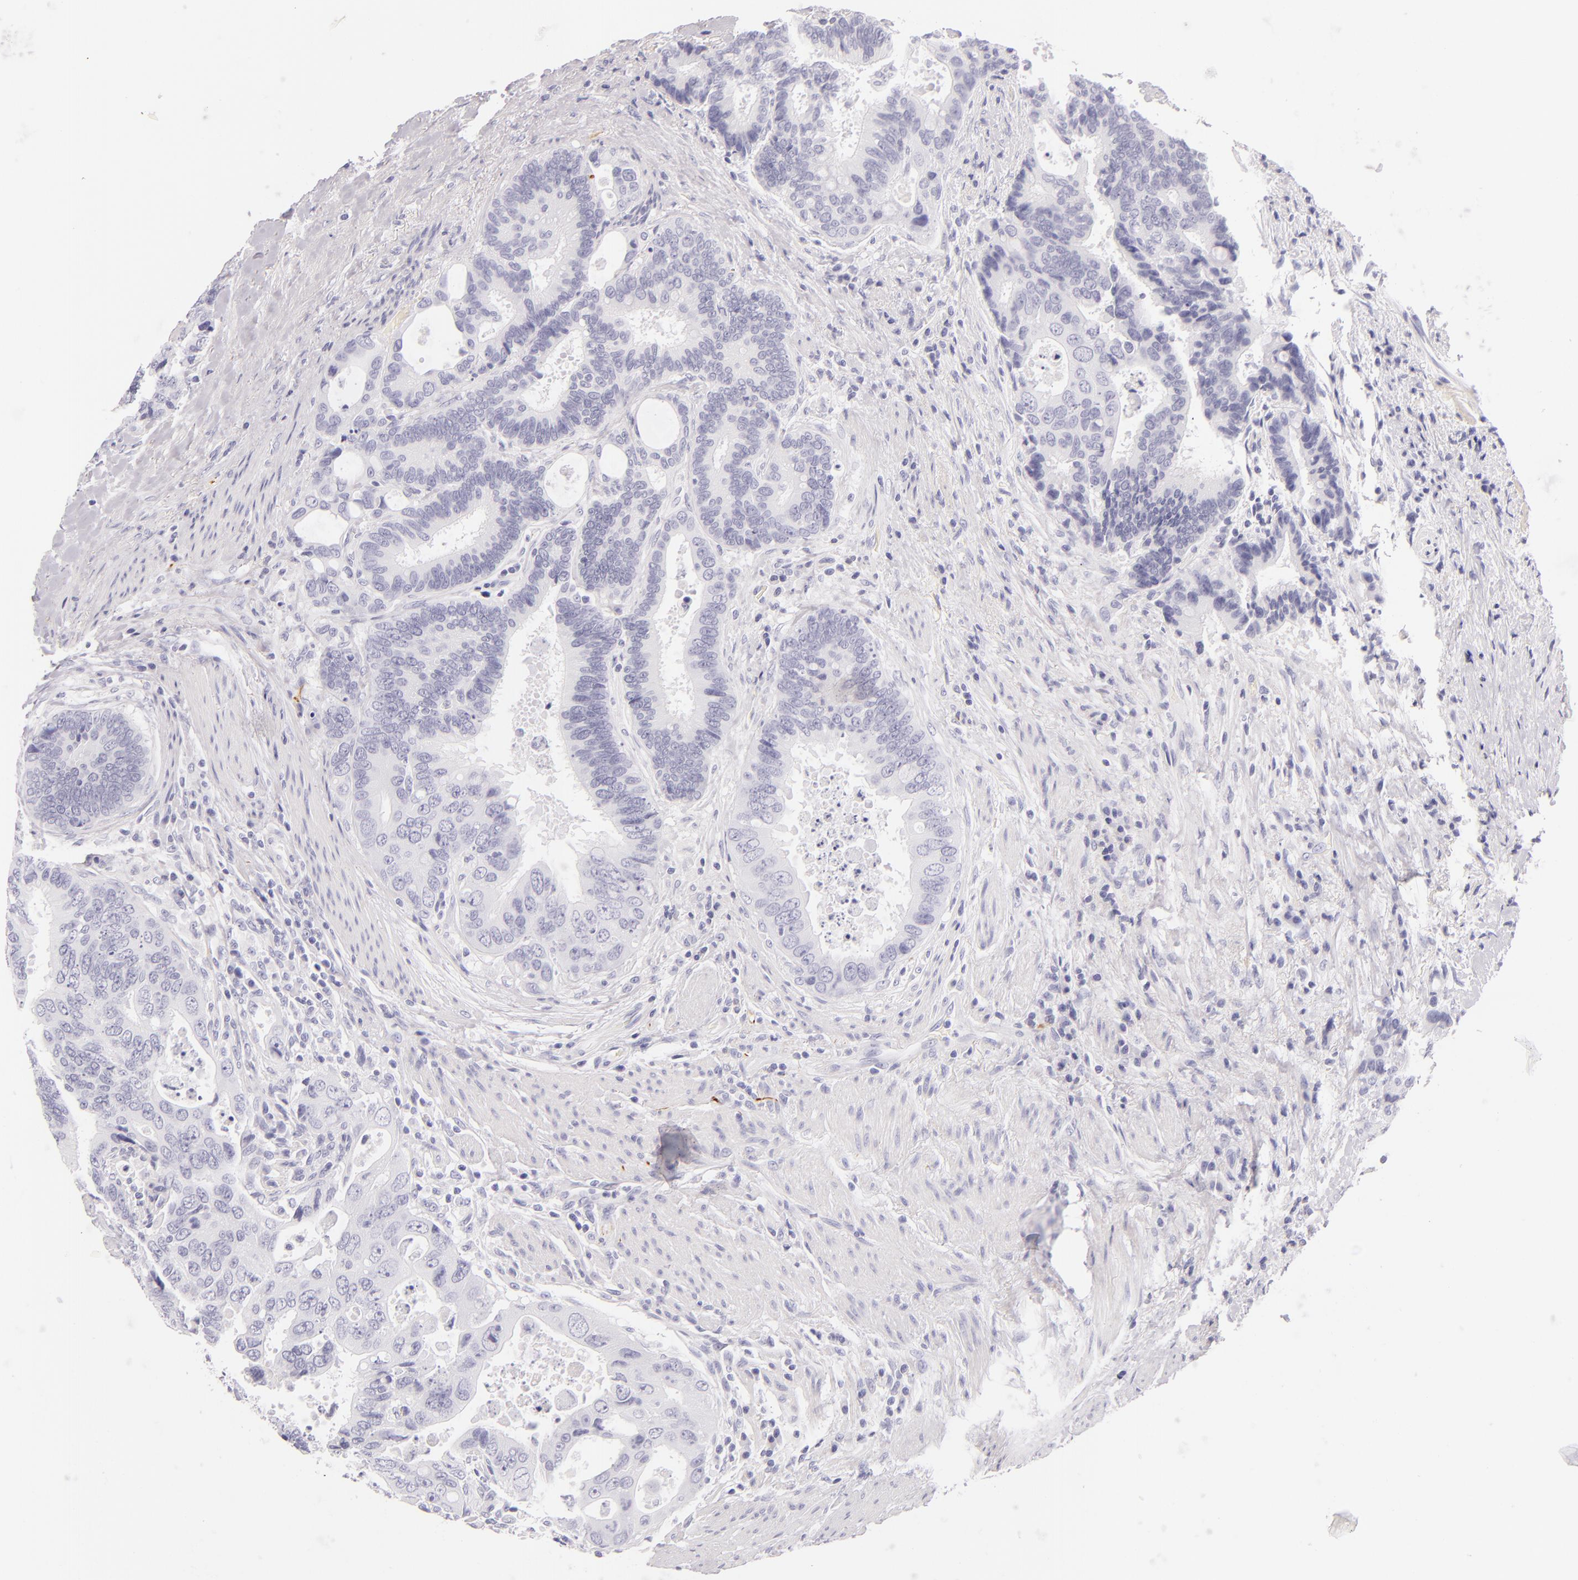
{"staining": {"intensity": "negative", "quantity": "none", "location": "none"}, "tissue": "colorectal cancer", "cell_type": "Tumor cells", "image_type": "cancer", "snomed": [{"axis": "morphology", "description": "Adenocarcinoma, NOS"}, {"axis": "topography", "description": "Rectum"}], "caption": "This photomicrograph is of adenocarcinoma (colorectal) stained with immunohistochemistry to label a protein in brown with the nuclei are counter-stained blue. There is no expression in tumor cells.", "gene": "INA", "patient": {"sex": "female", "age": 67}}